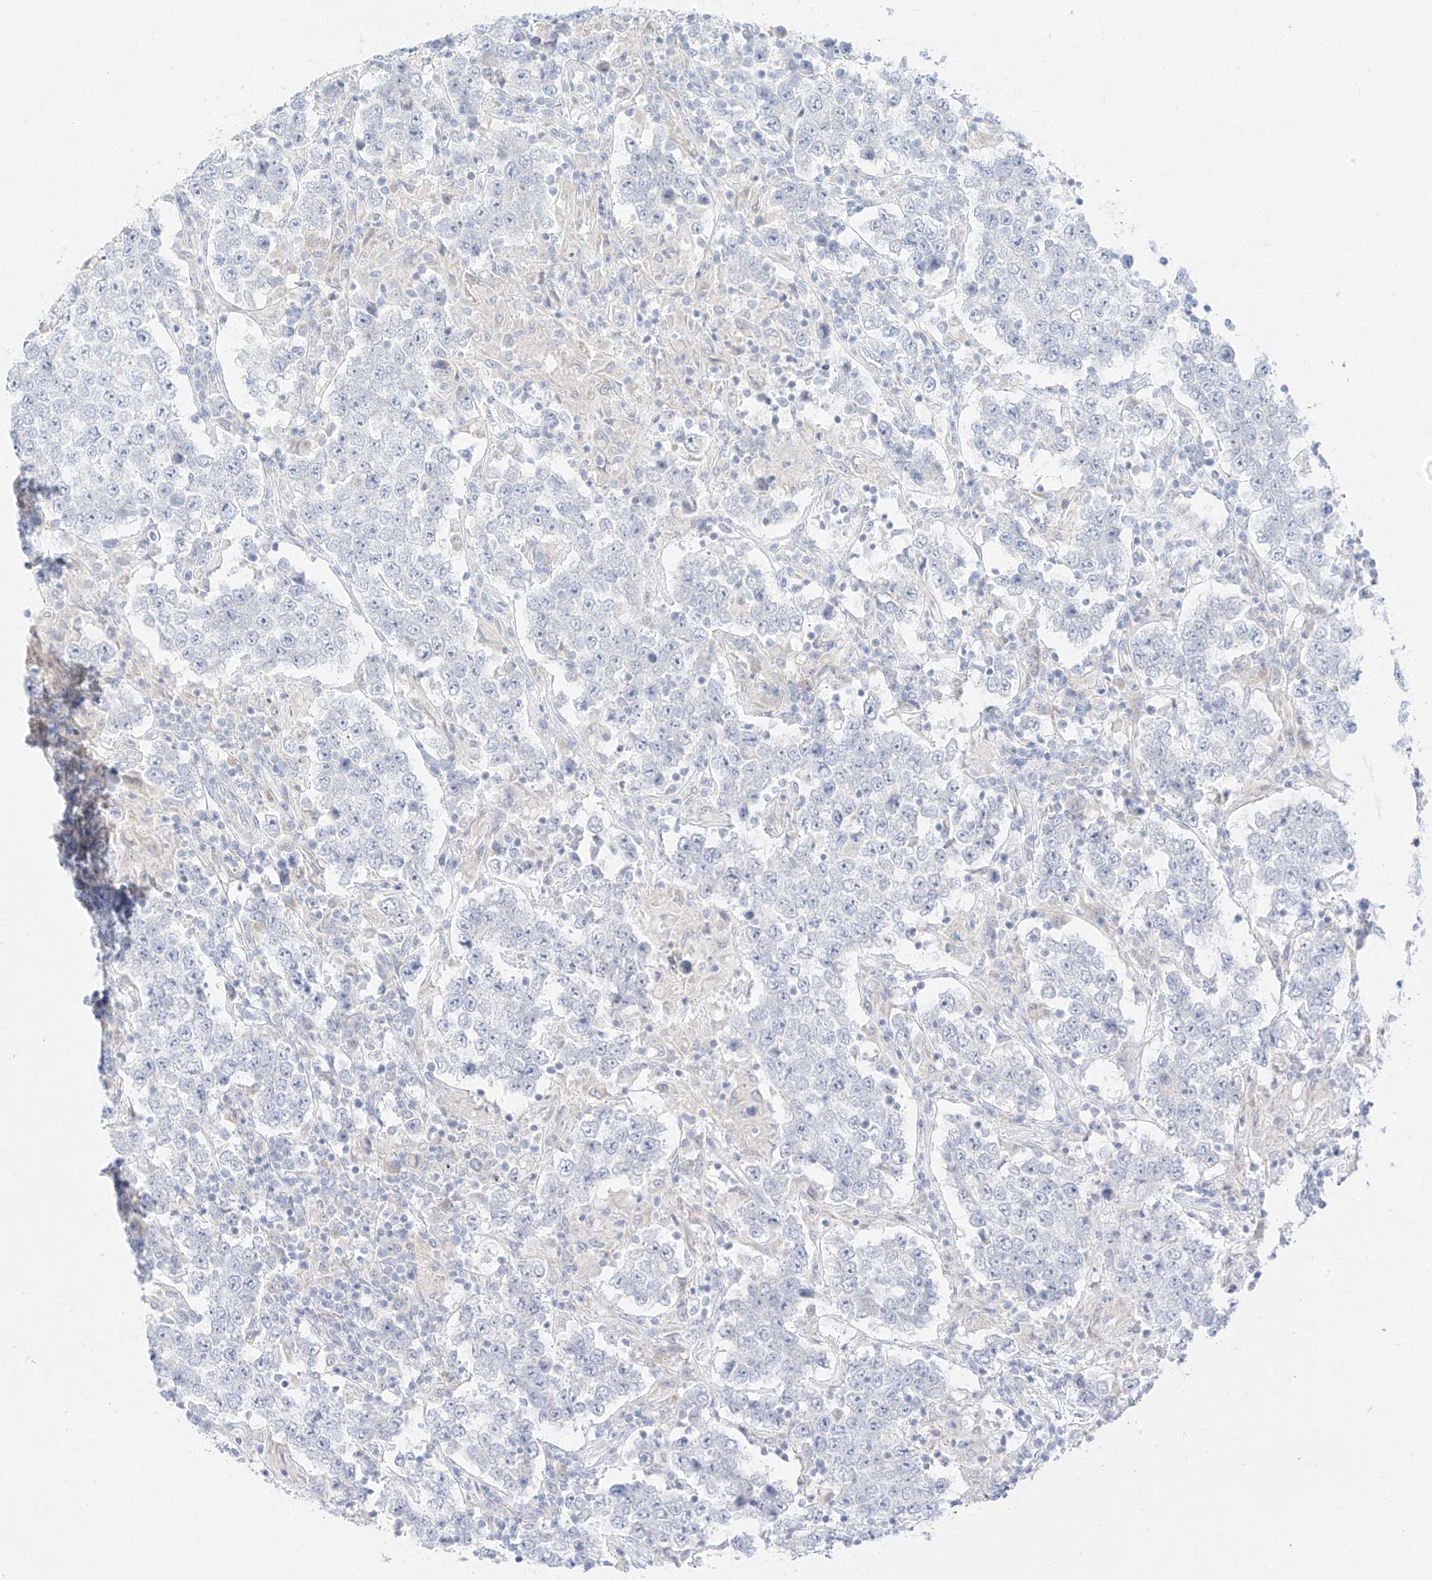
{"staining": {"intensity": "negative", "quantity": "none", "location": "none"}, "tissue": "testis cancer", "cell_type": "Tumor cells", "image_type": "cancer", "snomed": [{"axis": "morphology", "description": "Normal tissue, NOS"}, {"axis": "morphology", "description": "Urothelial carcinoma, High grade"}, {"axis": "morphology", "description": "Seminoma, NOS"}, {"axis": "morphology", "description": "Carcinoma, Embryonal, NOS"}, {"axis": "topography", "description": "Urinary bladder"}, {"axis": "topography", "description": "Testis"}], "caption": "This is an immunohistochemistry (IHC) micrograph of human testis cancer. There is no expression in tumor cells.", "gene": "ST3GAL5", "patient": {"sex": "male", "age": 41}}